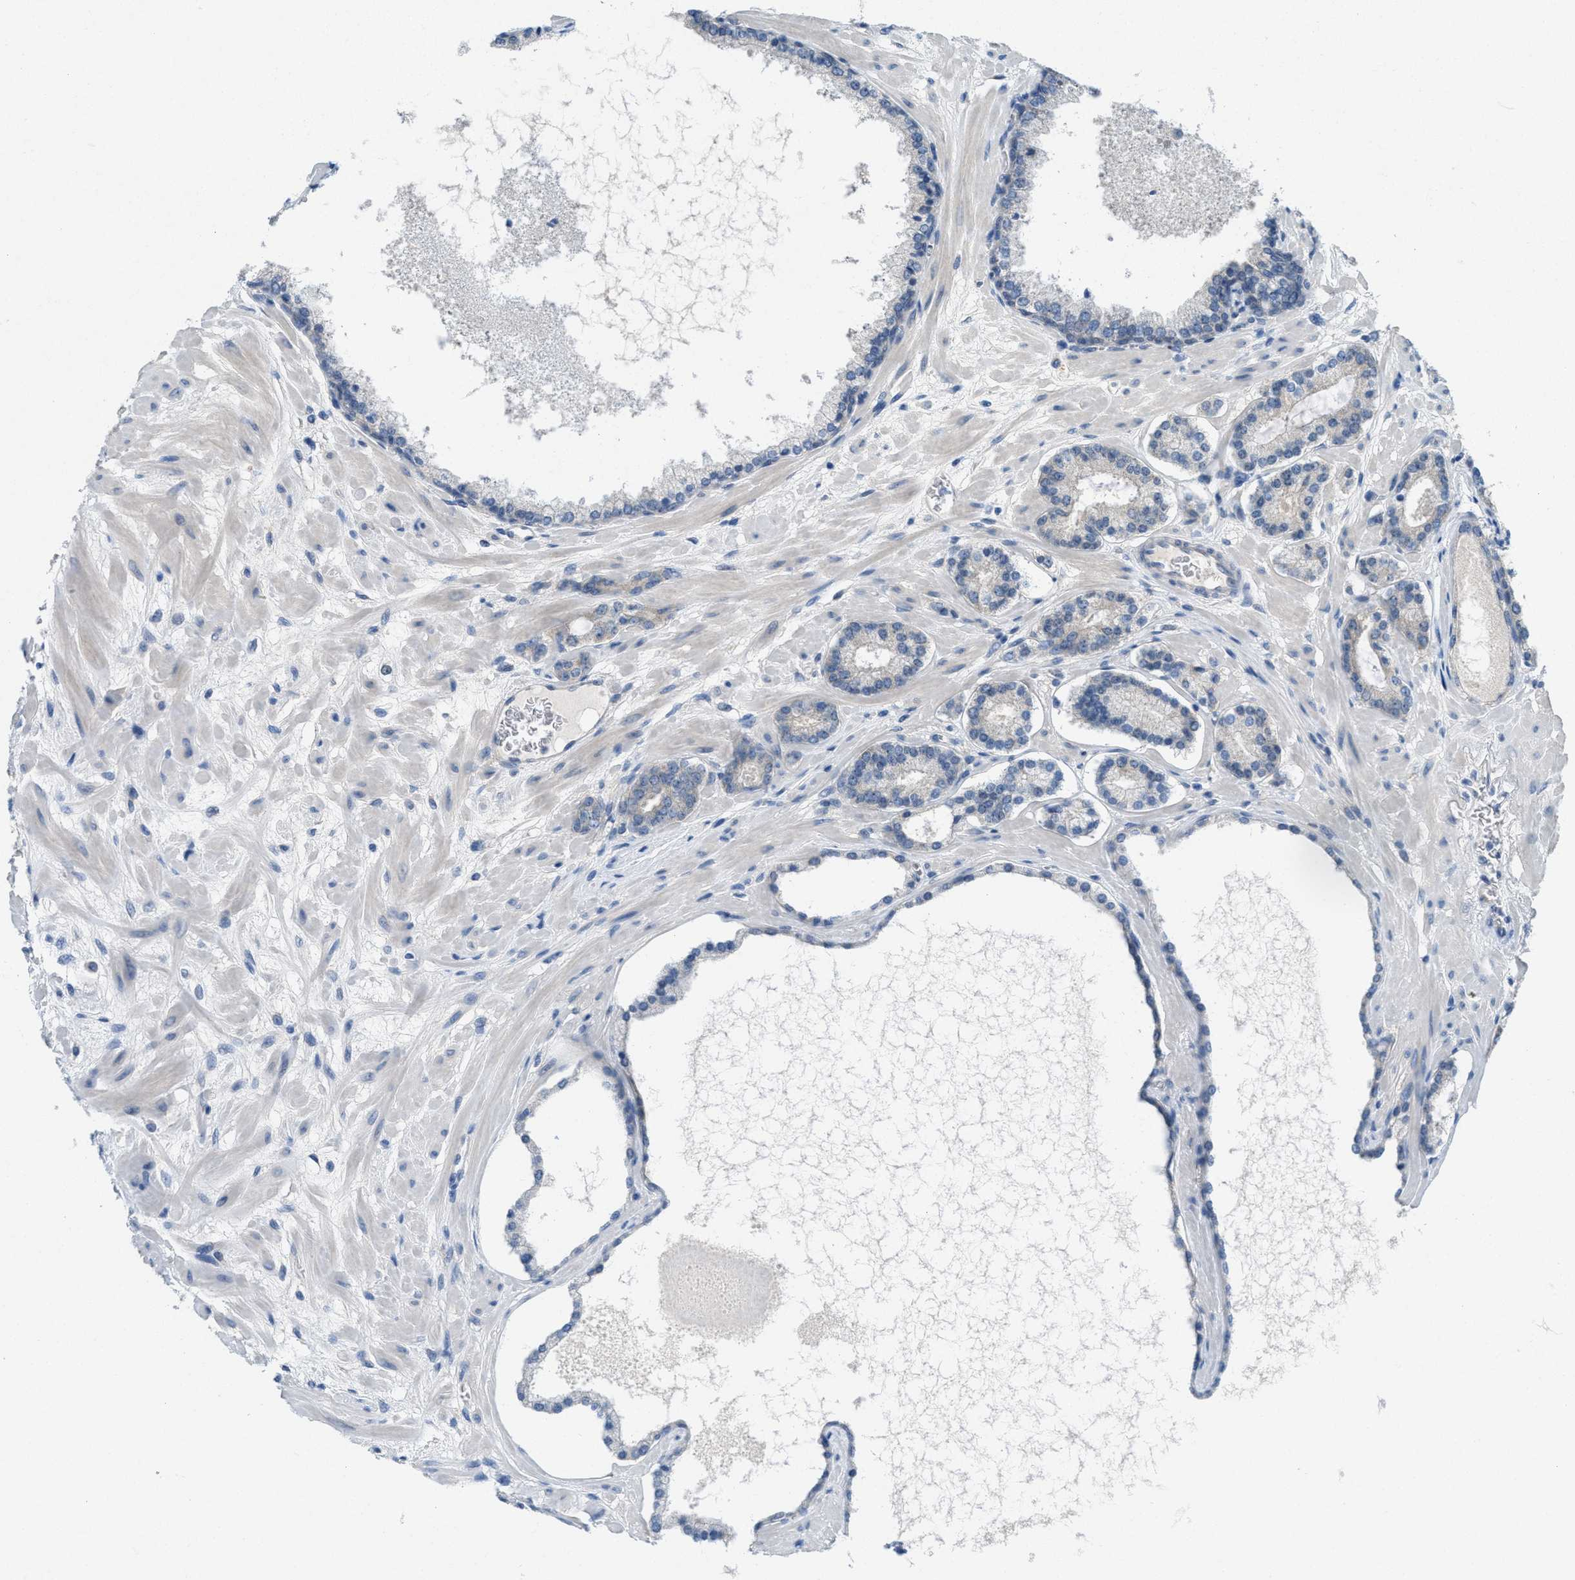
{"staining": {"intensity": "weak", "quantity": "<25%", "location": "cytoplasmic/membranous"}, "tissue": "prostate cancer", "cell_type": "Tumor cells", "image_type": "cancer", "snomed": [{"axis": "morphology", "description": "Adenocarcinoma, Low grade"}, {"axis": "topography", "description": "Prostate"}], "caption": "A histopathology image of human prostate low-grade adenocarcinoma is negative for staining in tumor cells.", "gene": "ZFYVE9", "patient": {"sex": "male", "age": 63}}